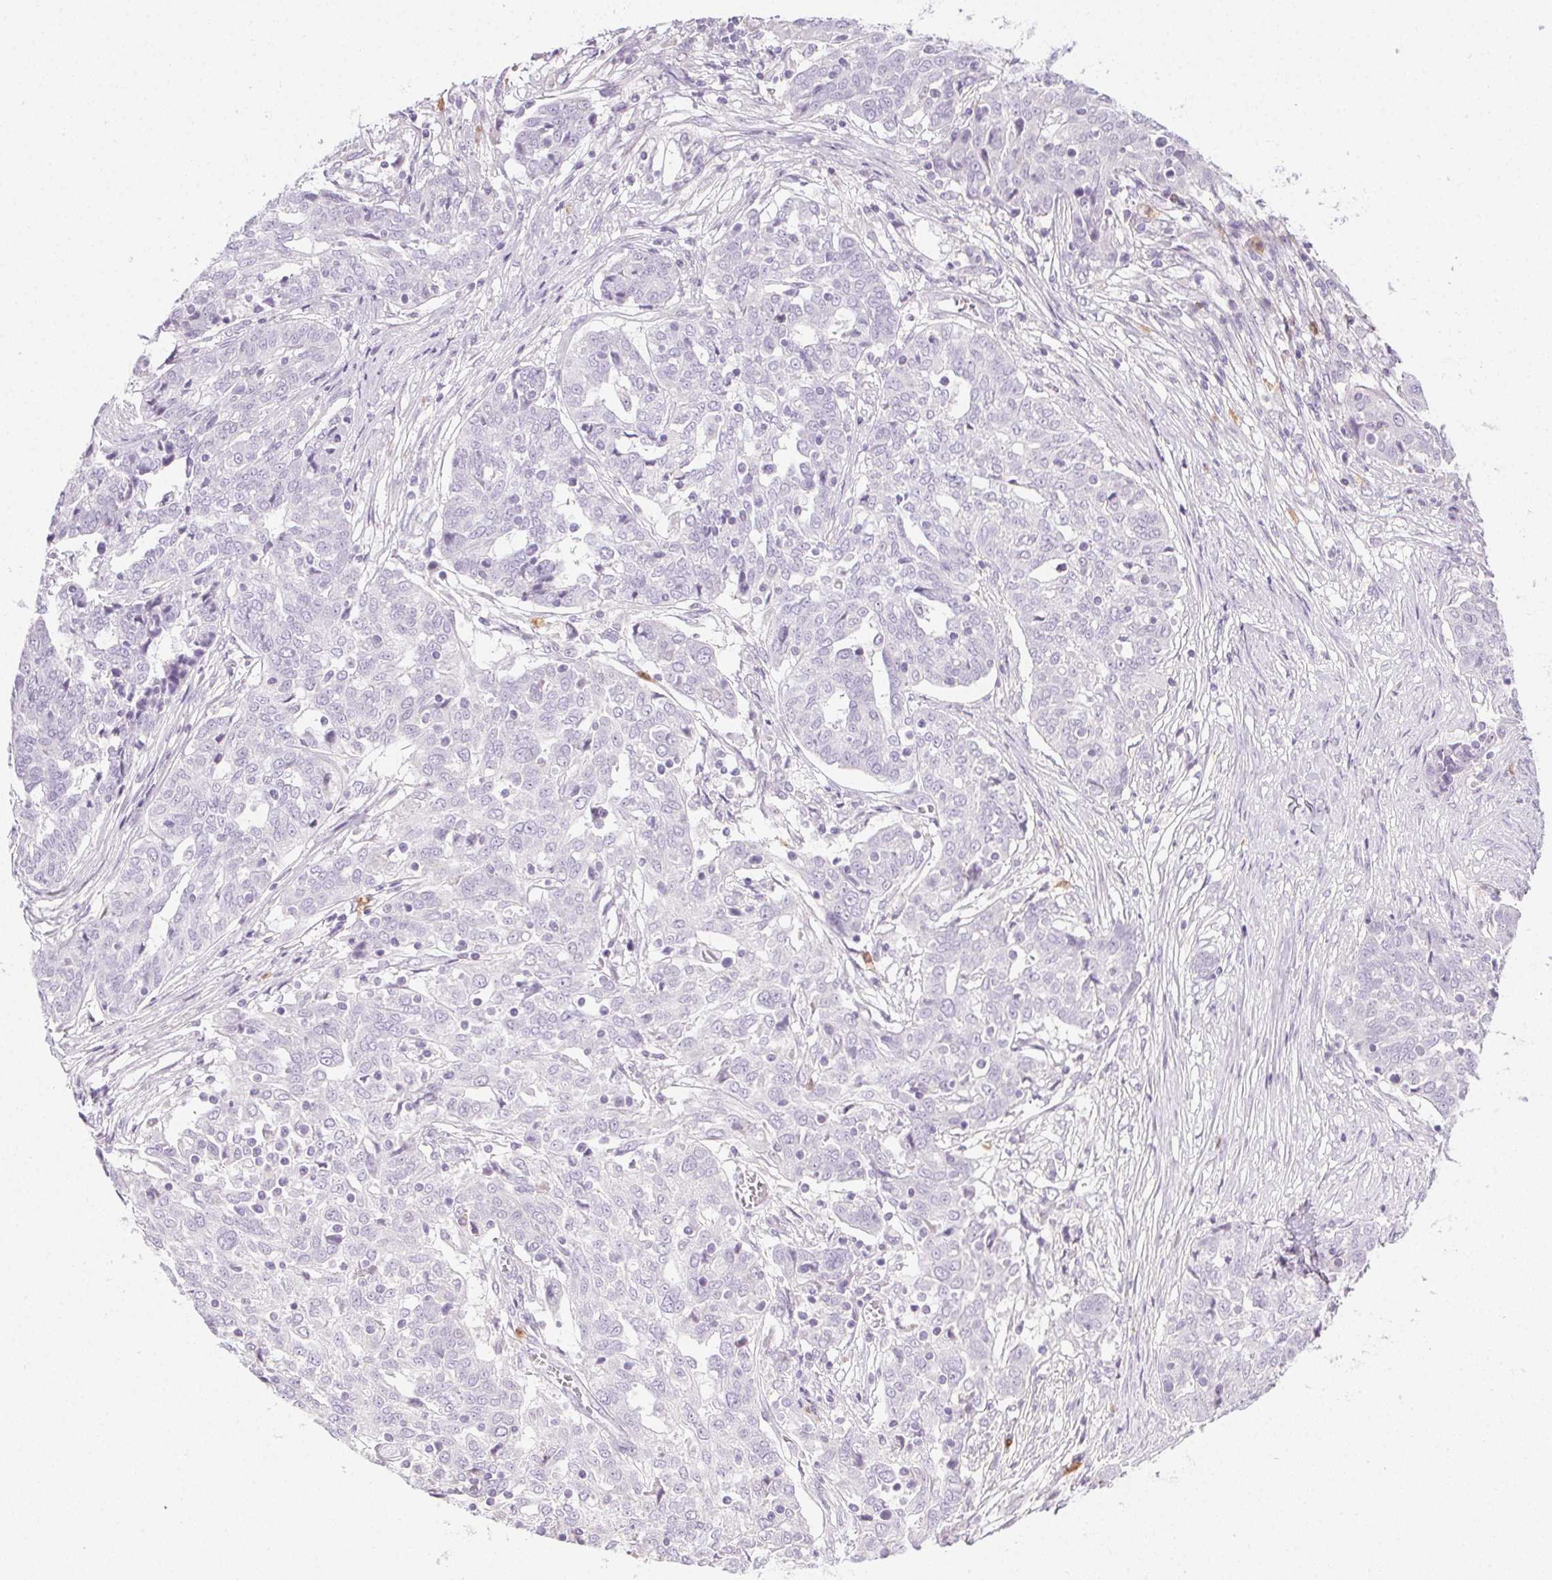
{"staining": {"intensity": "negative", "quantity": "none", "location": "none"}, "tissue": "ovarian cancer", "cell_type": "Tumor cells", "image_type": "cancer", "snomed": [{"axis": "morphology", "description": "Cystadenocarcinoma, serous, NOS"}, {"axis": "topography", "description": "Ovary"}], "caption": "Serous cystadenocarcinoma (ovarian) stained for a protein using IHC displays no expression tumor cells.", "gene": "TMEM45A", "patient": {"sex": "female", "age": 67}}